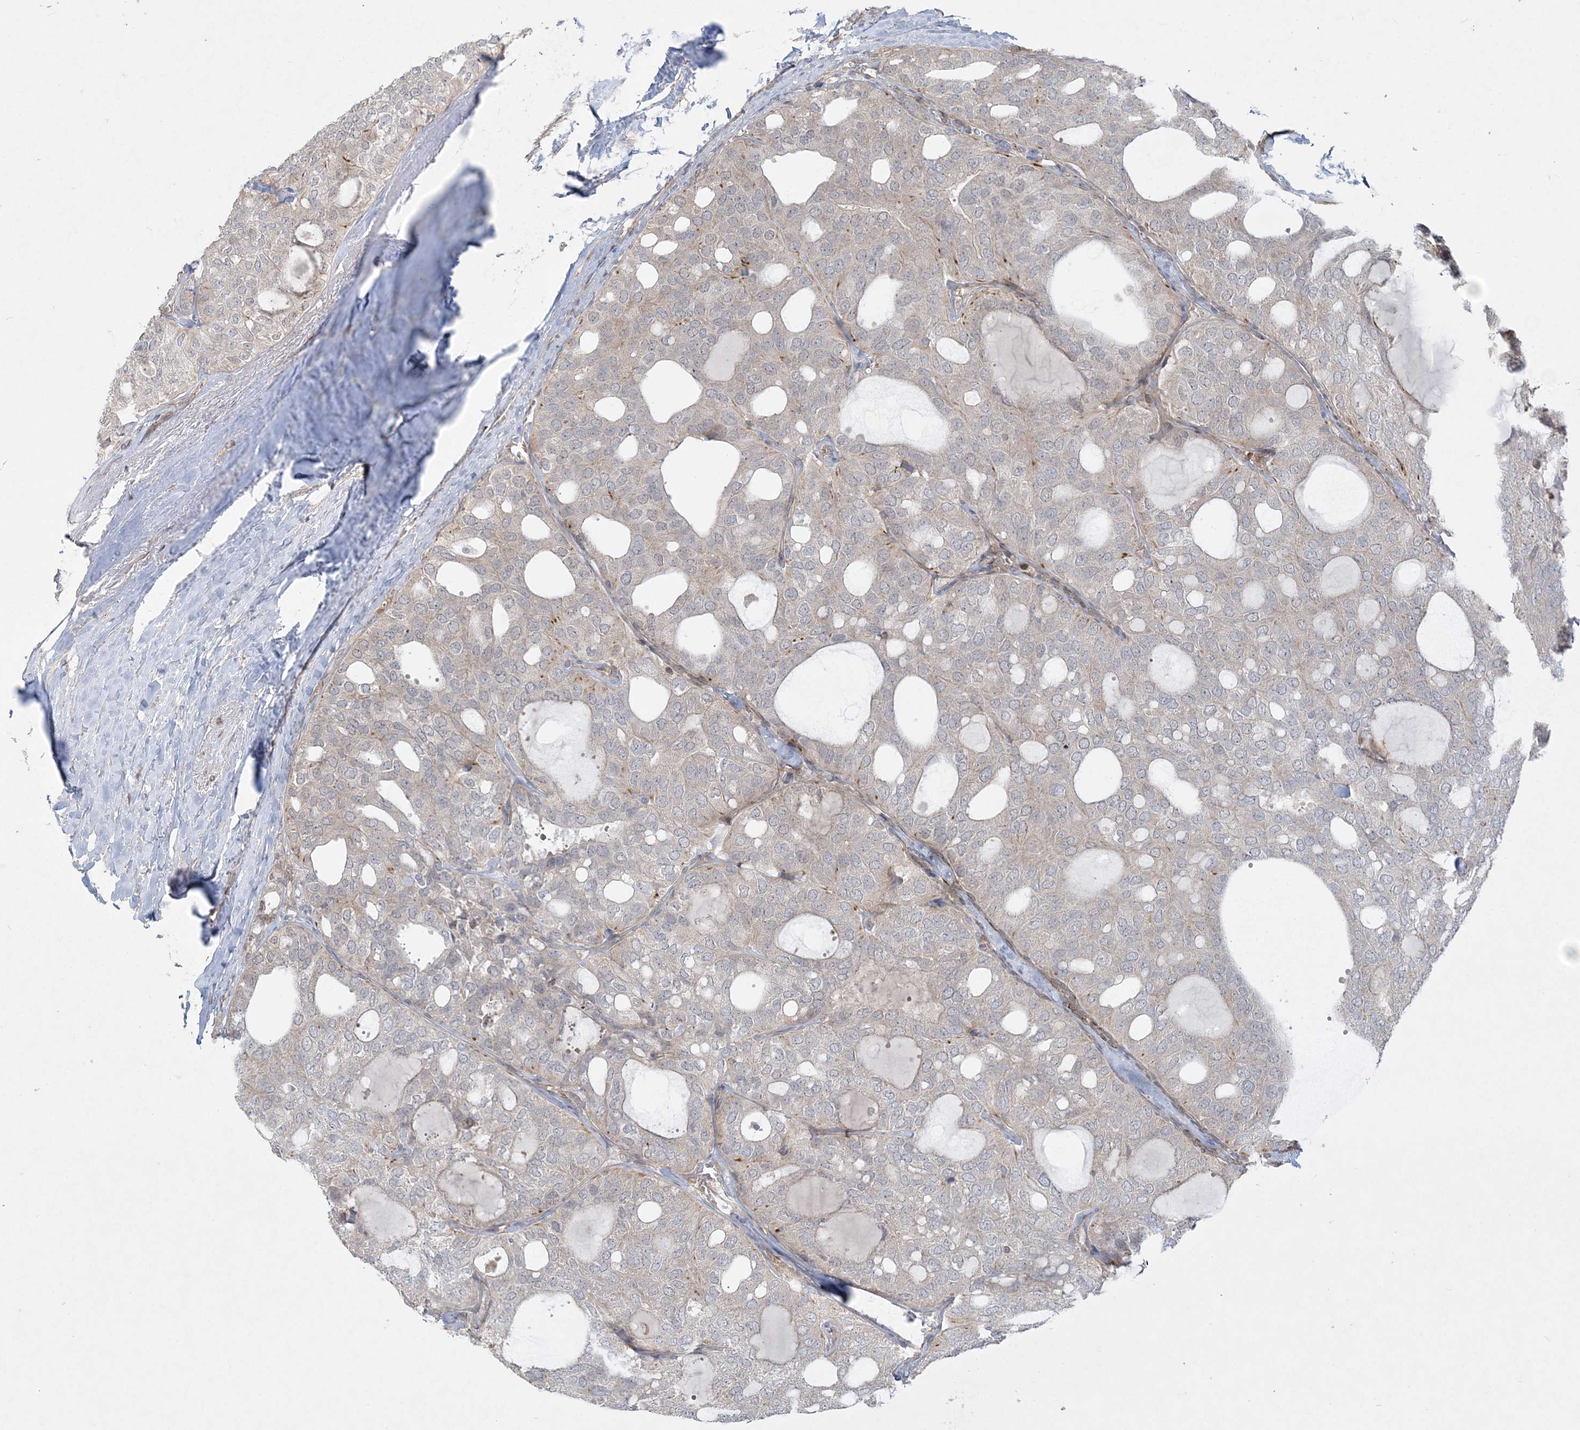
{"staining": {"intensity": "negative", "quantity": "none", "location": "none"}, "tissue": "thyroid cancer", "cell_type": "Tumor cells", "image_type": "cancer", "snomed": [{"axis": "morphology", "description": "Follicular adenoma carcinoma, NOS"}, {"axis": "topography", "description": "Thyroid gland"}], "caption": "DAB (3,3'-diaminobenzidine) immunohistochemical staining of human follicular adenoma carcinoma (thyroid) shows no significant positivity in tumor cells.", "gene": "INPP1", "patient": {"sex": "male", "age": 75}}